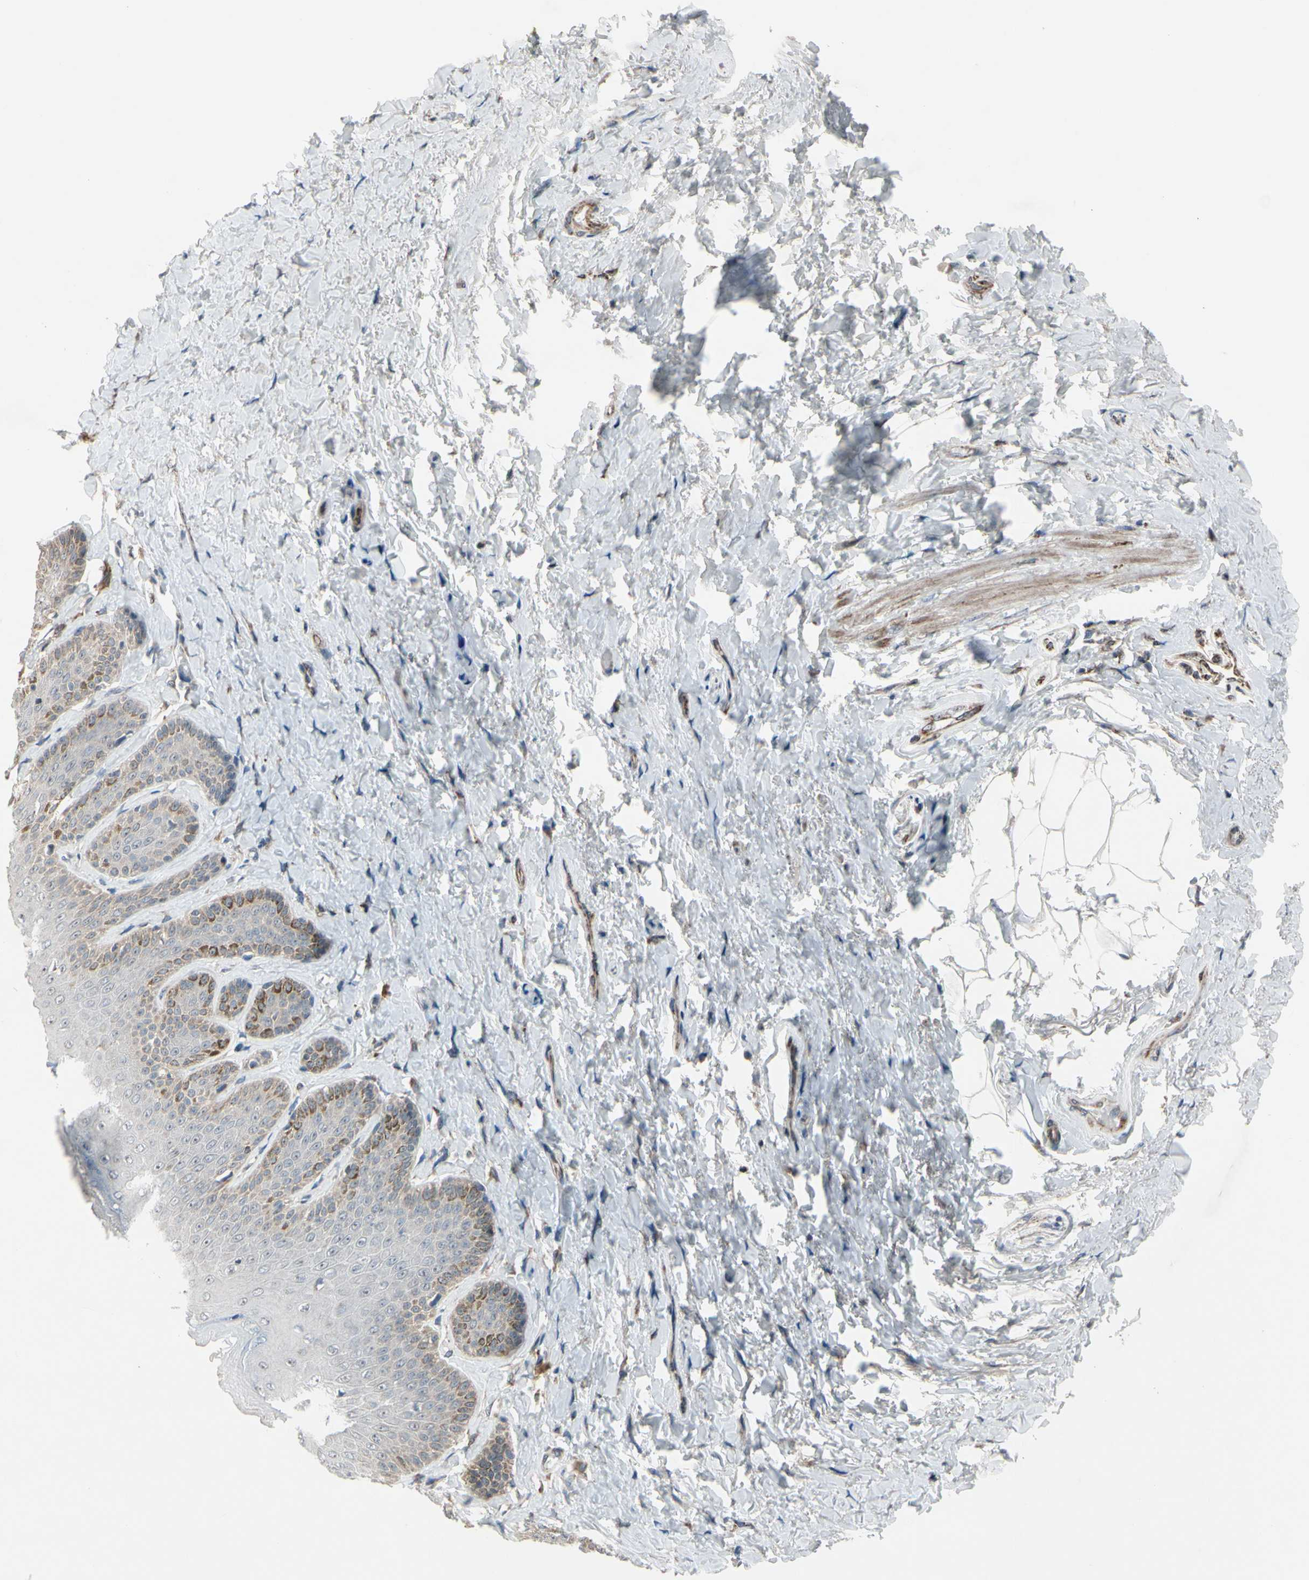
{"staining": {"intensity": "moderate", "quantity": "<25%", "location": "cytoplasmic/membranous"}, "tissue": "skin", "cell_type": "Epidermal cells", "image_type": "normal", "snomed": [{"axis": "morphology", "description": "Normal tissue, NOS"}, {"axis": "topography", "description": "Anal"}], "caption": "Skin was stained to show a protein in brown. There is low levels of moderate cytoplasmic/membranous expression in approximately <25% of epidermal cells. (DAB (3,3'-diaminobenzidine) IHC, brown staining for protein, blue staining for nuclei).", "gene": "CPT1A", "patient": {"sex": "male", "age": 69}}